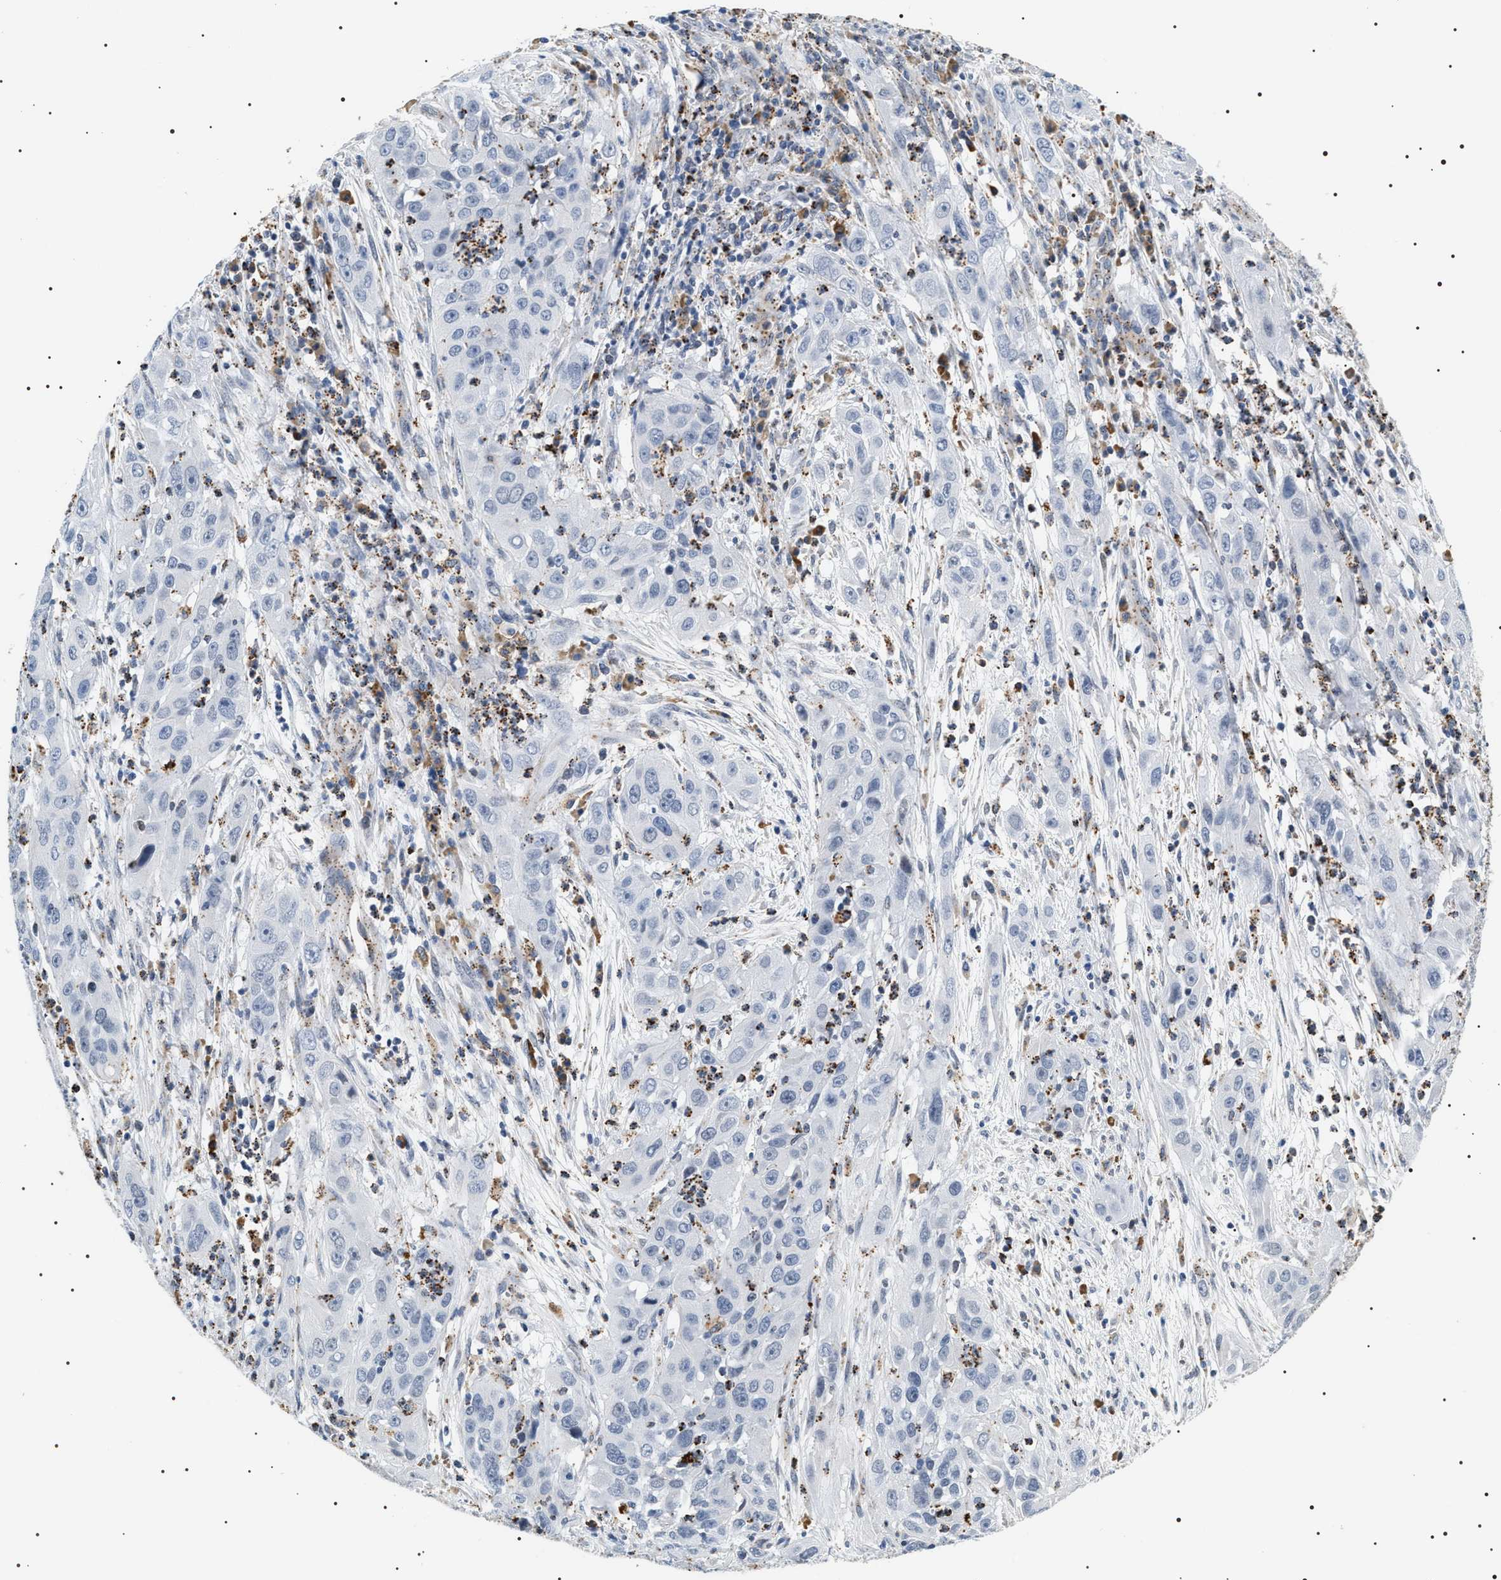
{"staining": {"intensity": "negative", "quantity": "none", "location": "none"}, "tissue": "cervical cancer", "cell_type": "Tumor cells", "image_type": "cancer", "snomed": [{"axis": "morphology", "description": "Squamous cell carcinoma, NOS"}, {"axis": "topography", "description": "Cervix"}], "caption": "Tumor cells are negative for brown protein staining in cervical squamous cell carcinoma.", "gene": "HSD17B11", "patient": {"sex": "female", "age": 32}}